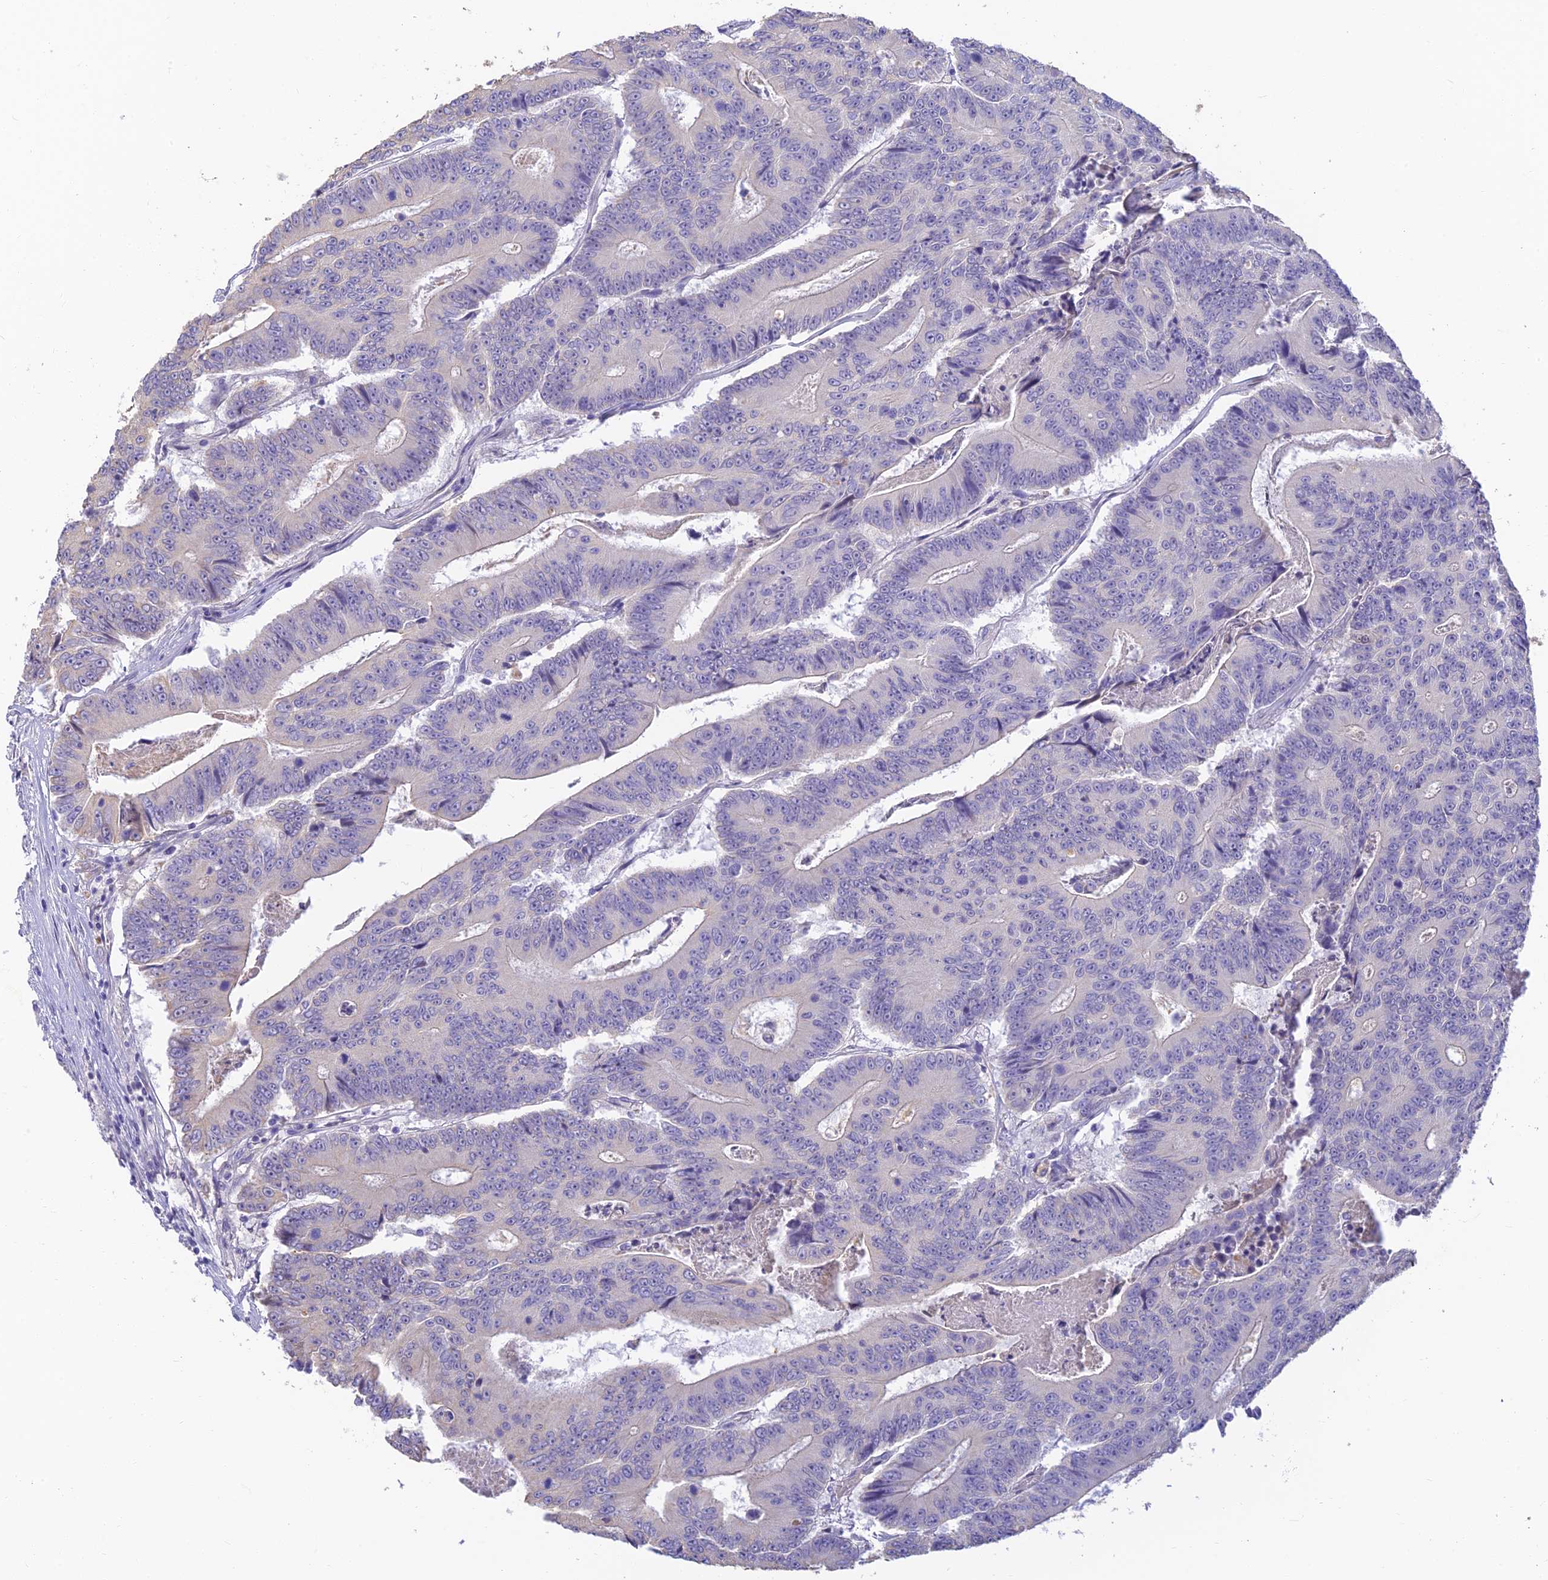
{"staining": {"intensity": "negative", "quantity": "none", "location": "none"}, "tissue": "colorectal cancer", "cell_type": "Tumor cells", "image_type": "cancer", "snomed": [{"axis": "morphology", "description": "Adenocarcinoma, NOS"}, {"axis": "topography", "description": "Colon"}], "caption": "Colorectal cancer (adenocarcinoma) stained for a protein using IHC demonstrates no expression tumor cells.", "gene": "INTS13", "patient": {"sex": "male", "age": 83}}